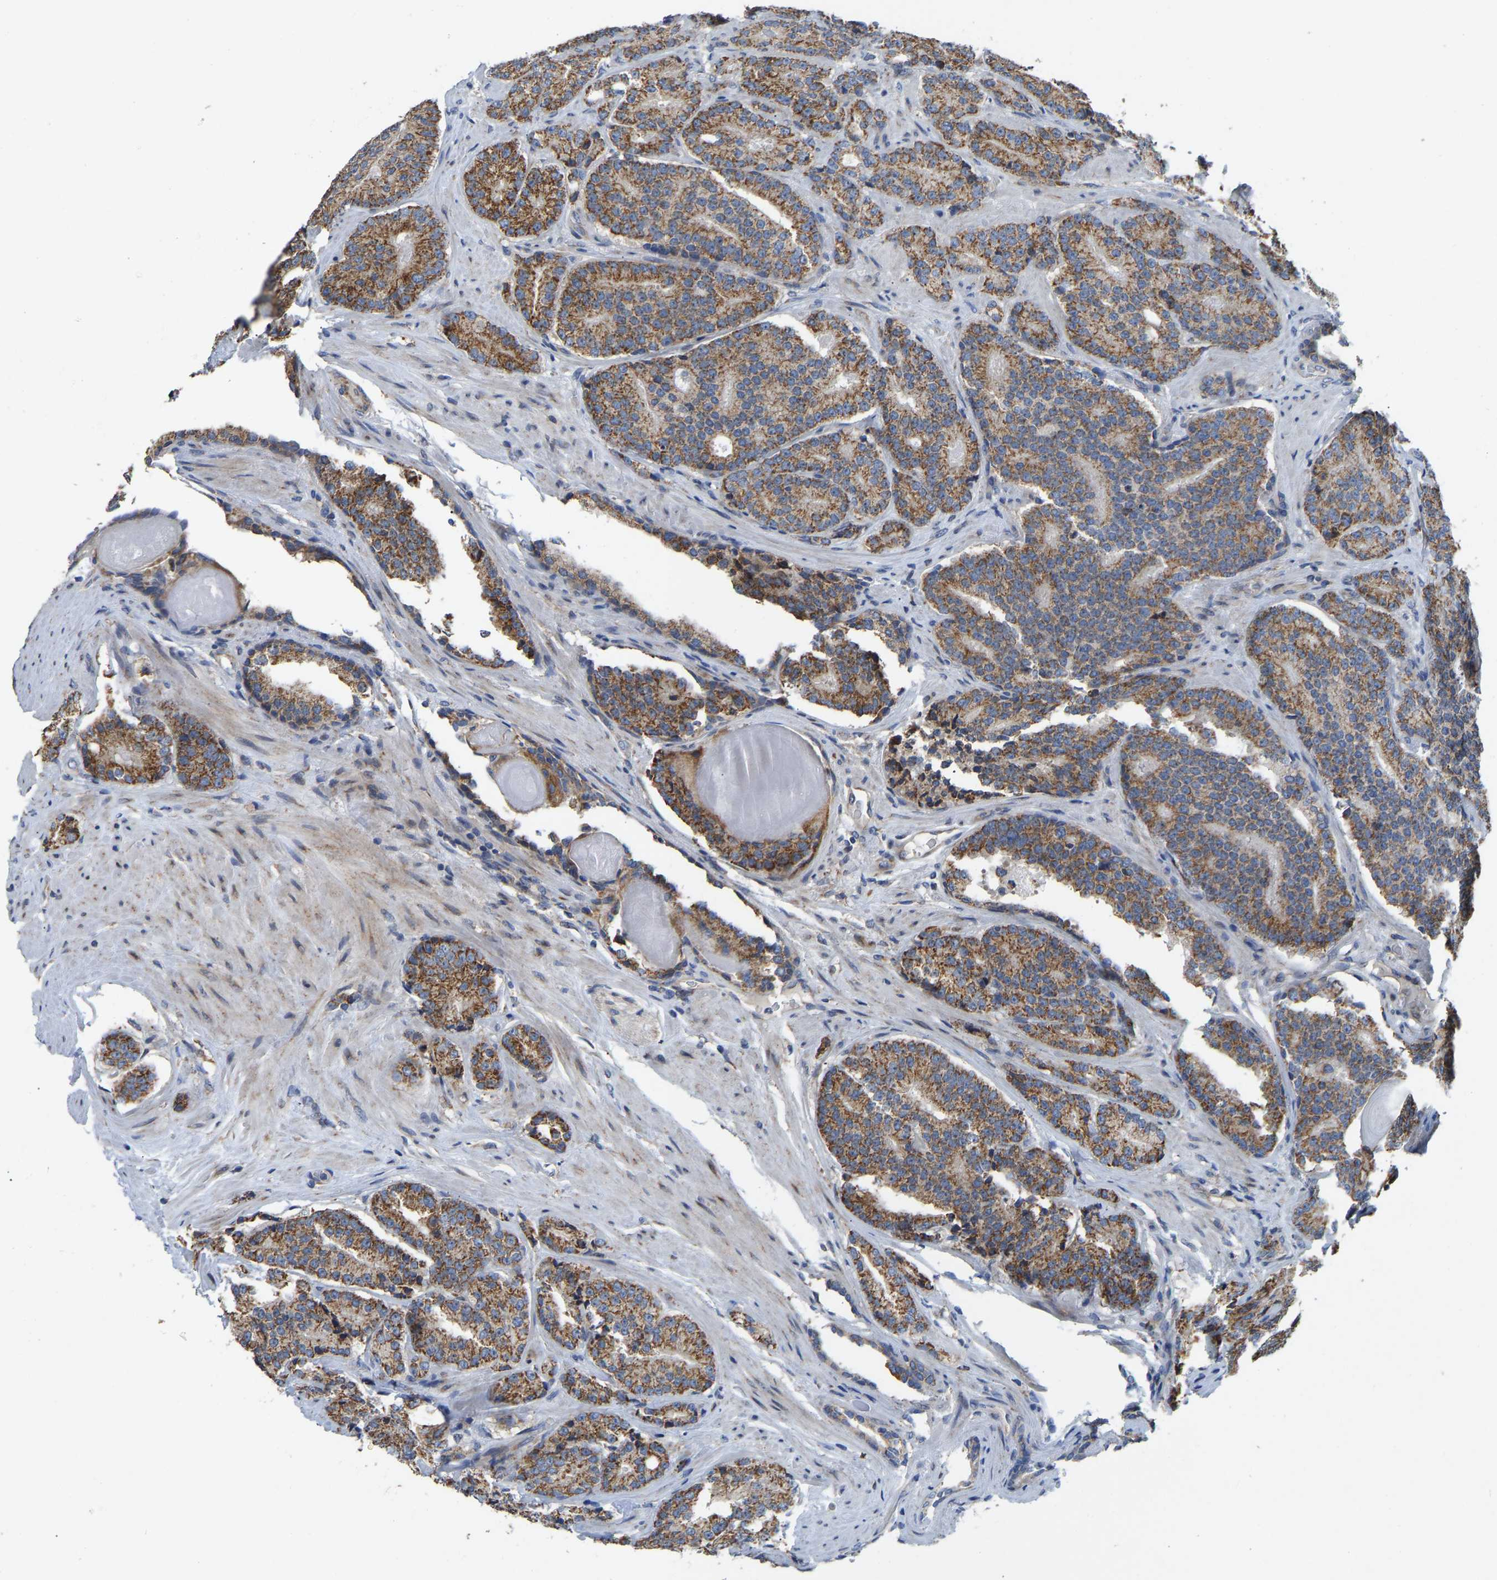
{"staining": {"intensity": "moderate", "quantity": ">75%", "location": "cytoplasmic/membranous"}, "tissue": "prostate cancer", "cell_type": "Tumor cells", "image_type": "cancer", "snomed": [{"axis": "morphology", "description": "Adenocarcinoma, High grade"}, {"axis": "topography", "description": "Prostate"}], "caption": "Immunohistochemical staining of high-grade adenocarcinoma (prostate) reveals moderate cytoplasmic/membranous protein staining in approximately >75% of tumor cells.", "gene": "TMEM150A", "patient": {"sex": "male", "age": 61}}